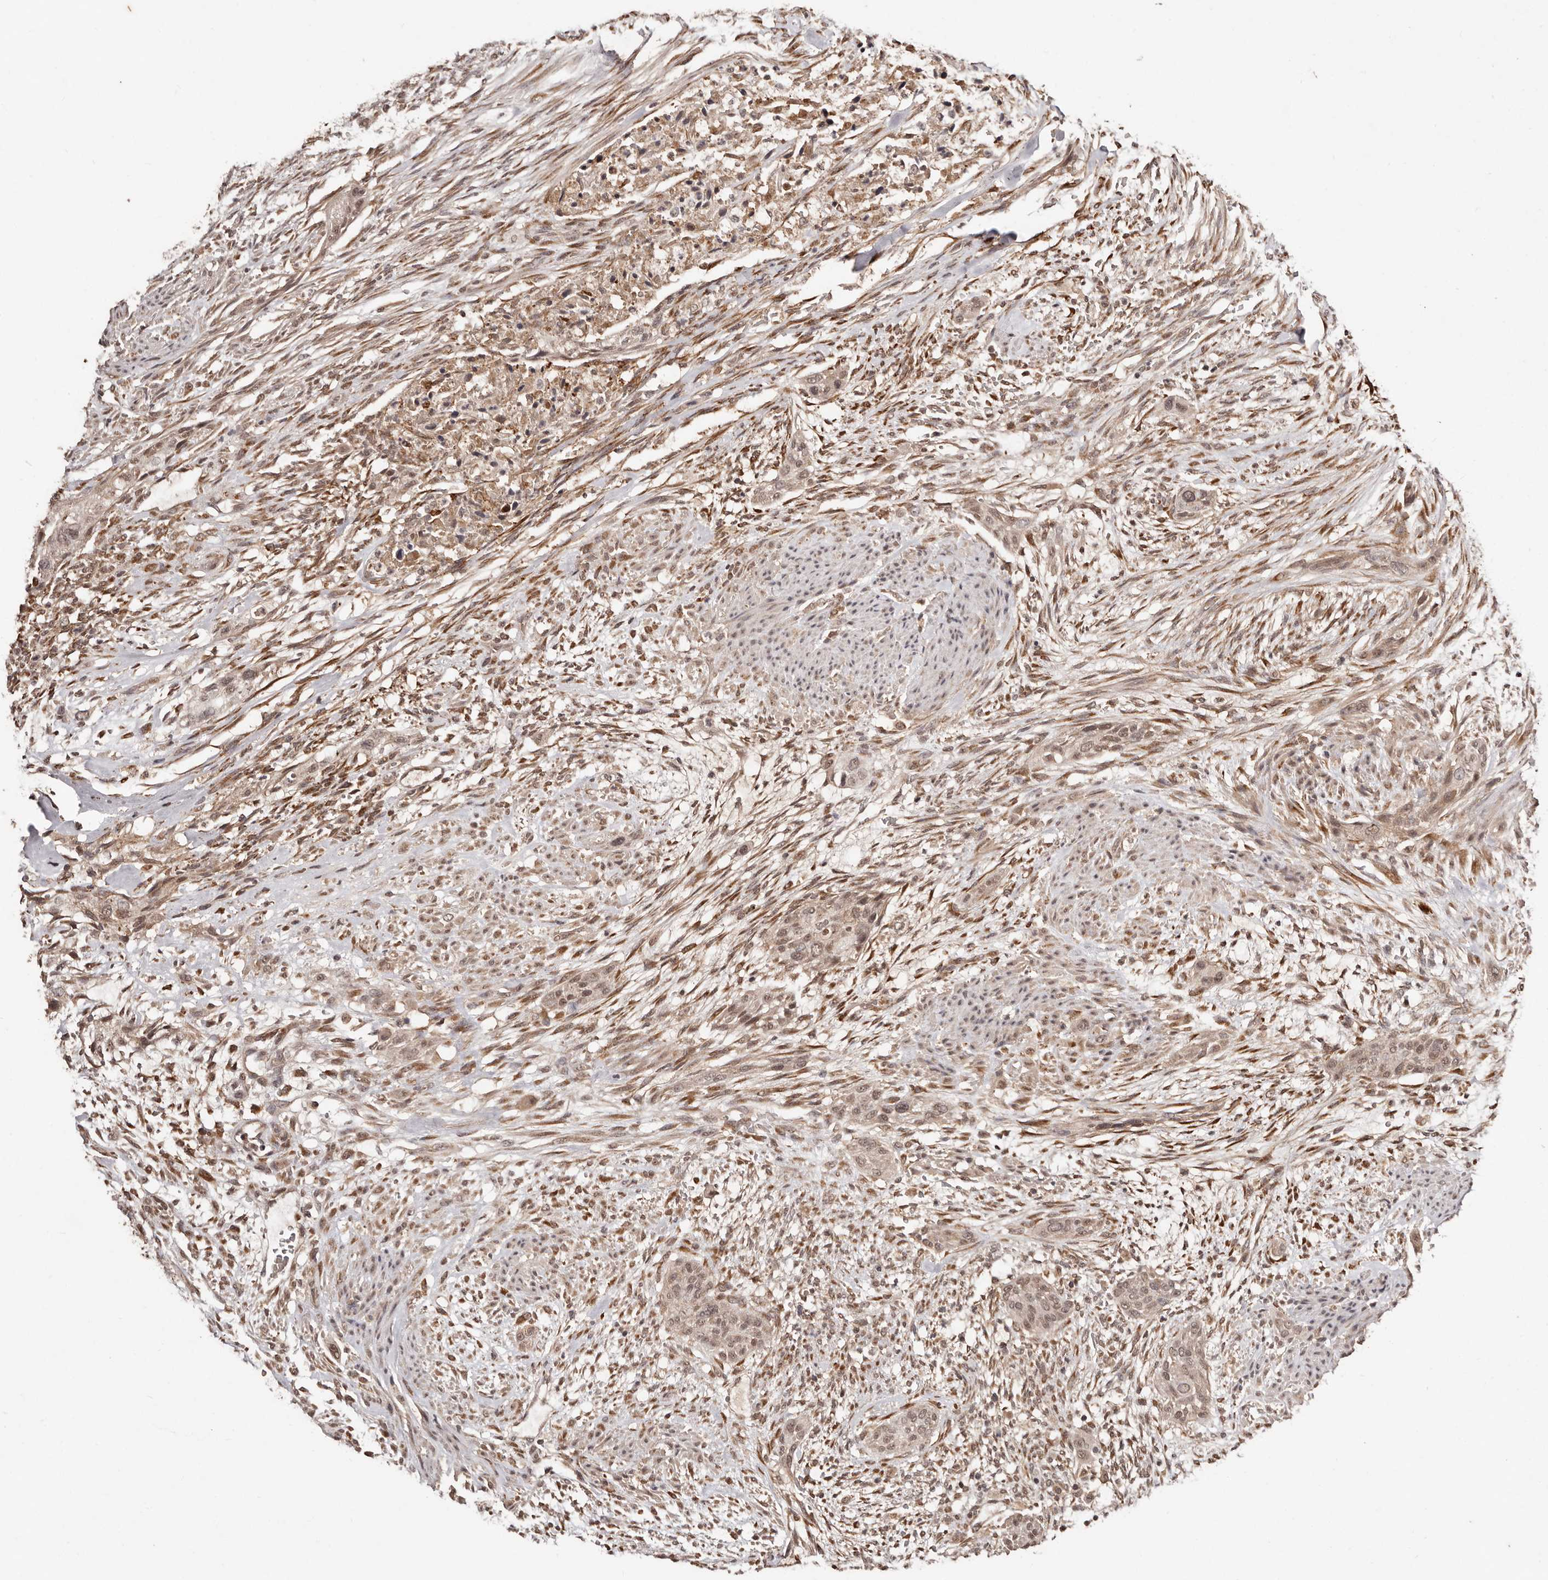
{"staining": {"intensity": "moderate", "quantity": ">75%", "location": "cytoplasmic/membranous,nuclear"}, "tissue": "urothelial cancer", "cell_type": "Tumor cells", "image_type": "cancer", "snomed": [{"axis": "morphology", "description": "Urothelial carcinoma, High grade"}, {"axis": "topography", "description": "Urinary bladder"}], "caption": "Tumor cells exhibit moderate cytoplasmic/membranous and nuclear positivity in about >75% of cells in high-grade urothelial carcinoma. (DAB IHC with brightfield microscopy, high magnification).", "gene": "BICRAL", "patient": {"sex": "male", "age": 35}}